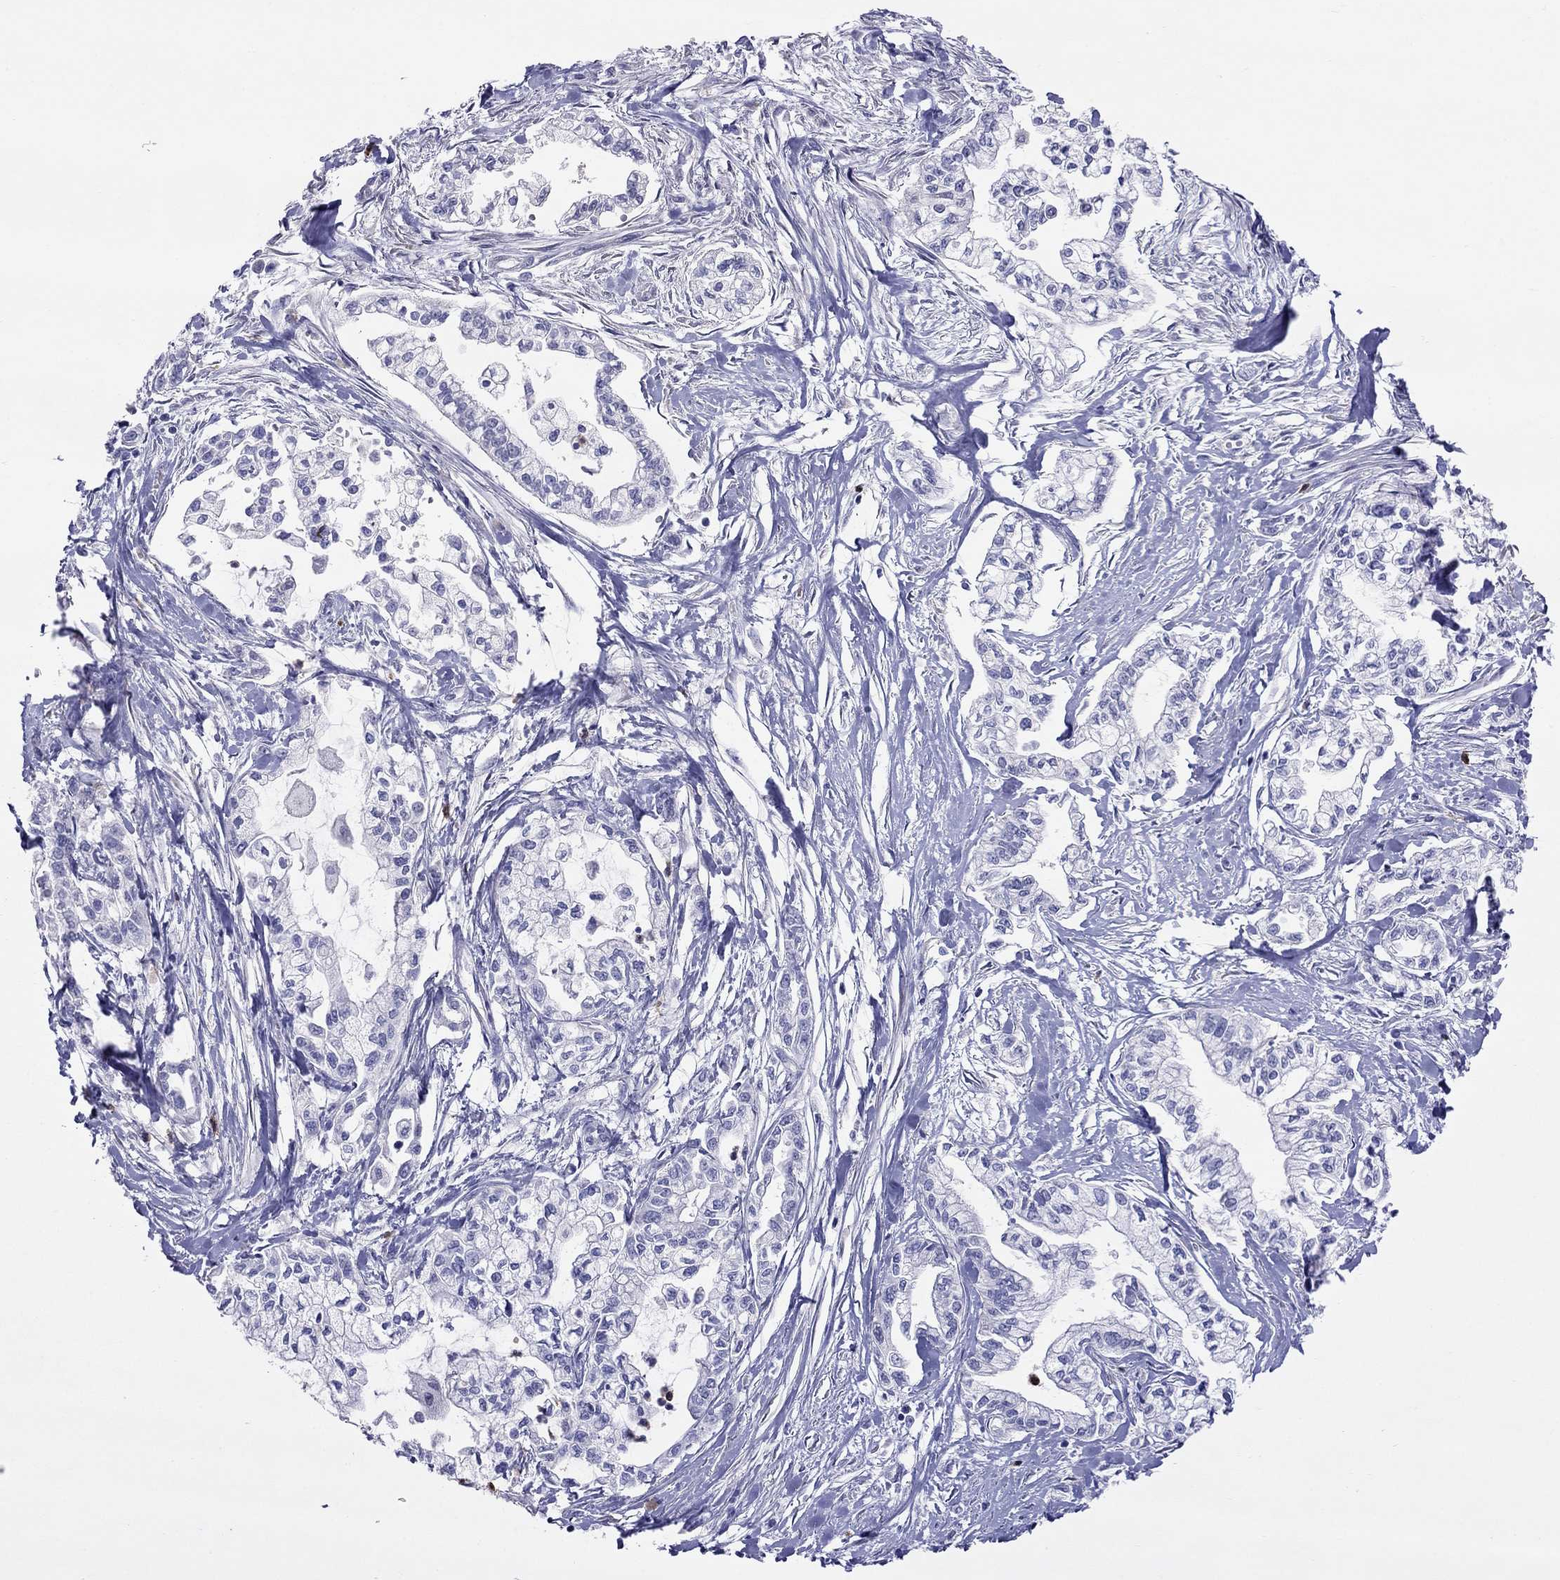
{"staining": {"intensity": "negative", "quantity": "none", "location": "none"}, "tissue": "pancreatic cancer", "cell_type": "Tumor cells", "image_type": "cancer", "snomed": [{"axis": "morphology", "description": "Adenocarcinoma, NOS"}, {"axis": "topography", "description": "Pancreas"}], "caption": "Tumor cells show no significant protein positivity in adenocarcinoma (pancreatic).", "gene": "SPINT4", "patient": {"sex": "male", "age": 54}}